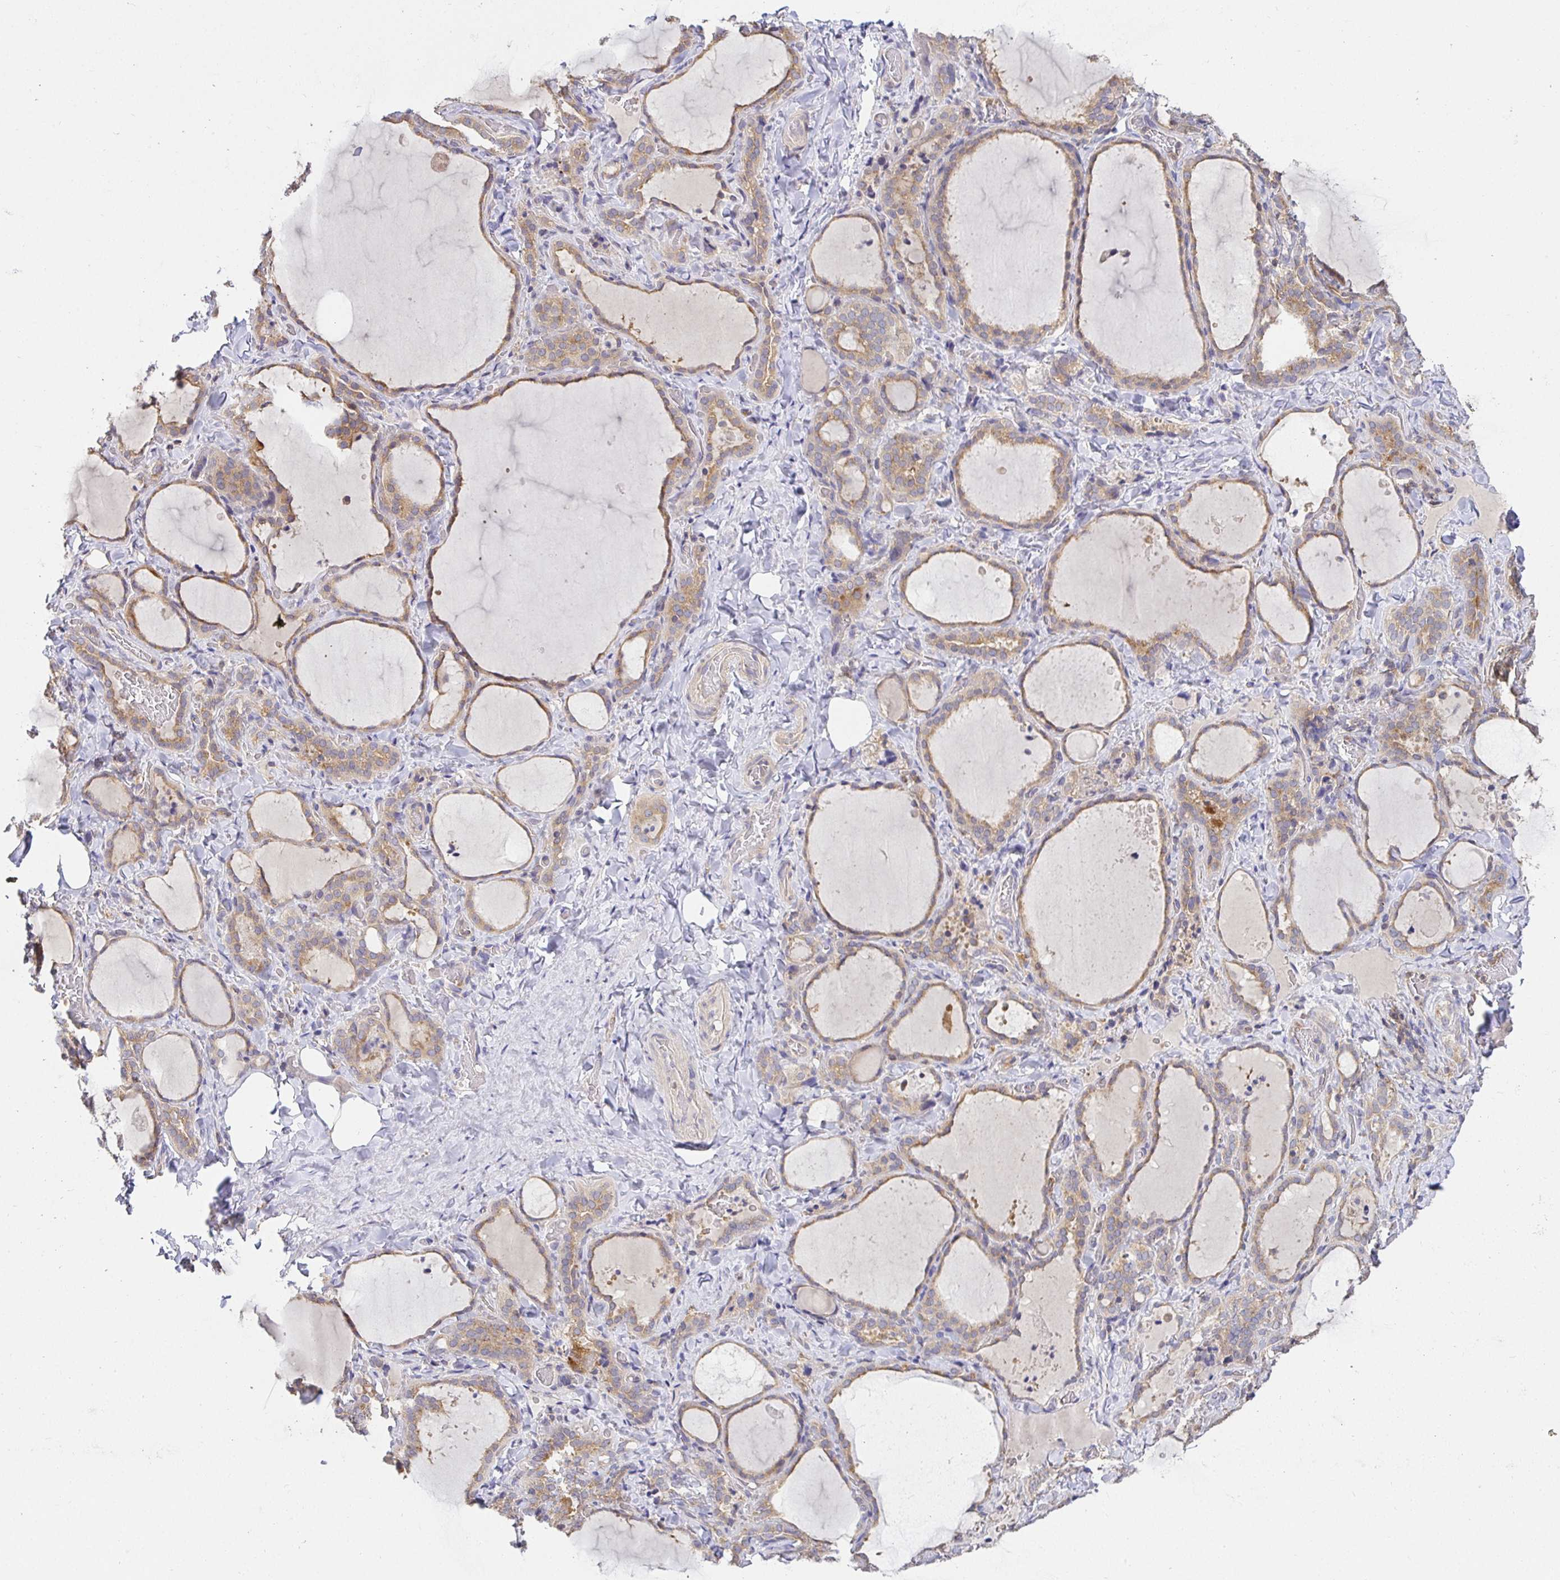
{"staining": {"intensity": "weak", "quantity": ">75%", "location": "cytoplasmic/membranous"}, "tissue": "thyroid gland", "cell_type": "Glandular cells", "image_type": "normal", "snomed": [{"axis": "morphology", "description": "Normal tissue, NOS"}, {"axis": "topography", "description": "Thyroid gland"}], "caption": "High-power microscopy captured an immunohistochemistry (IHC) histopathology image of normal thyroid gland, revealing weak cytoplasmic/membranous expression in about >75% of glandular cells.", "gene": "ATP6V1F", "patient": {"sex": "female", "age": 22}}